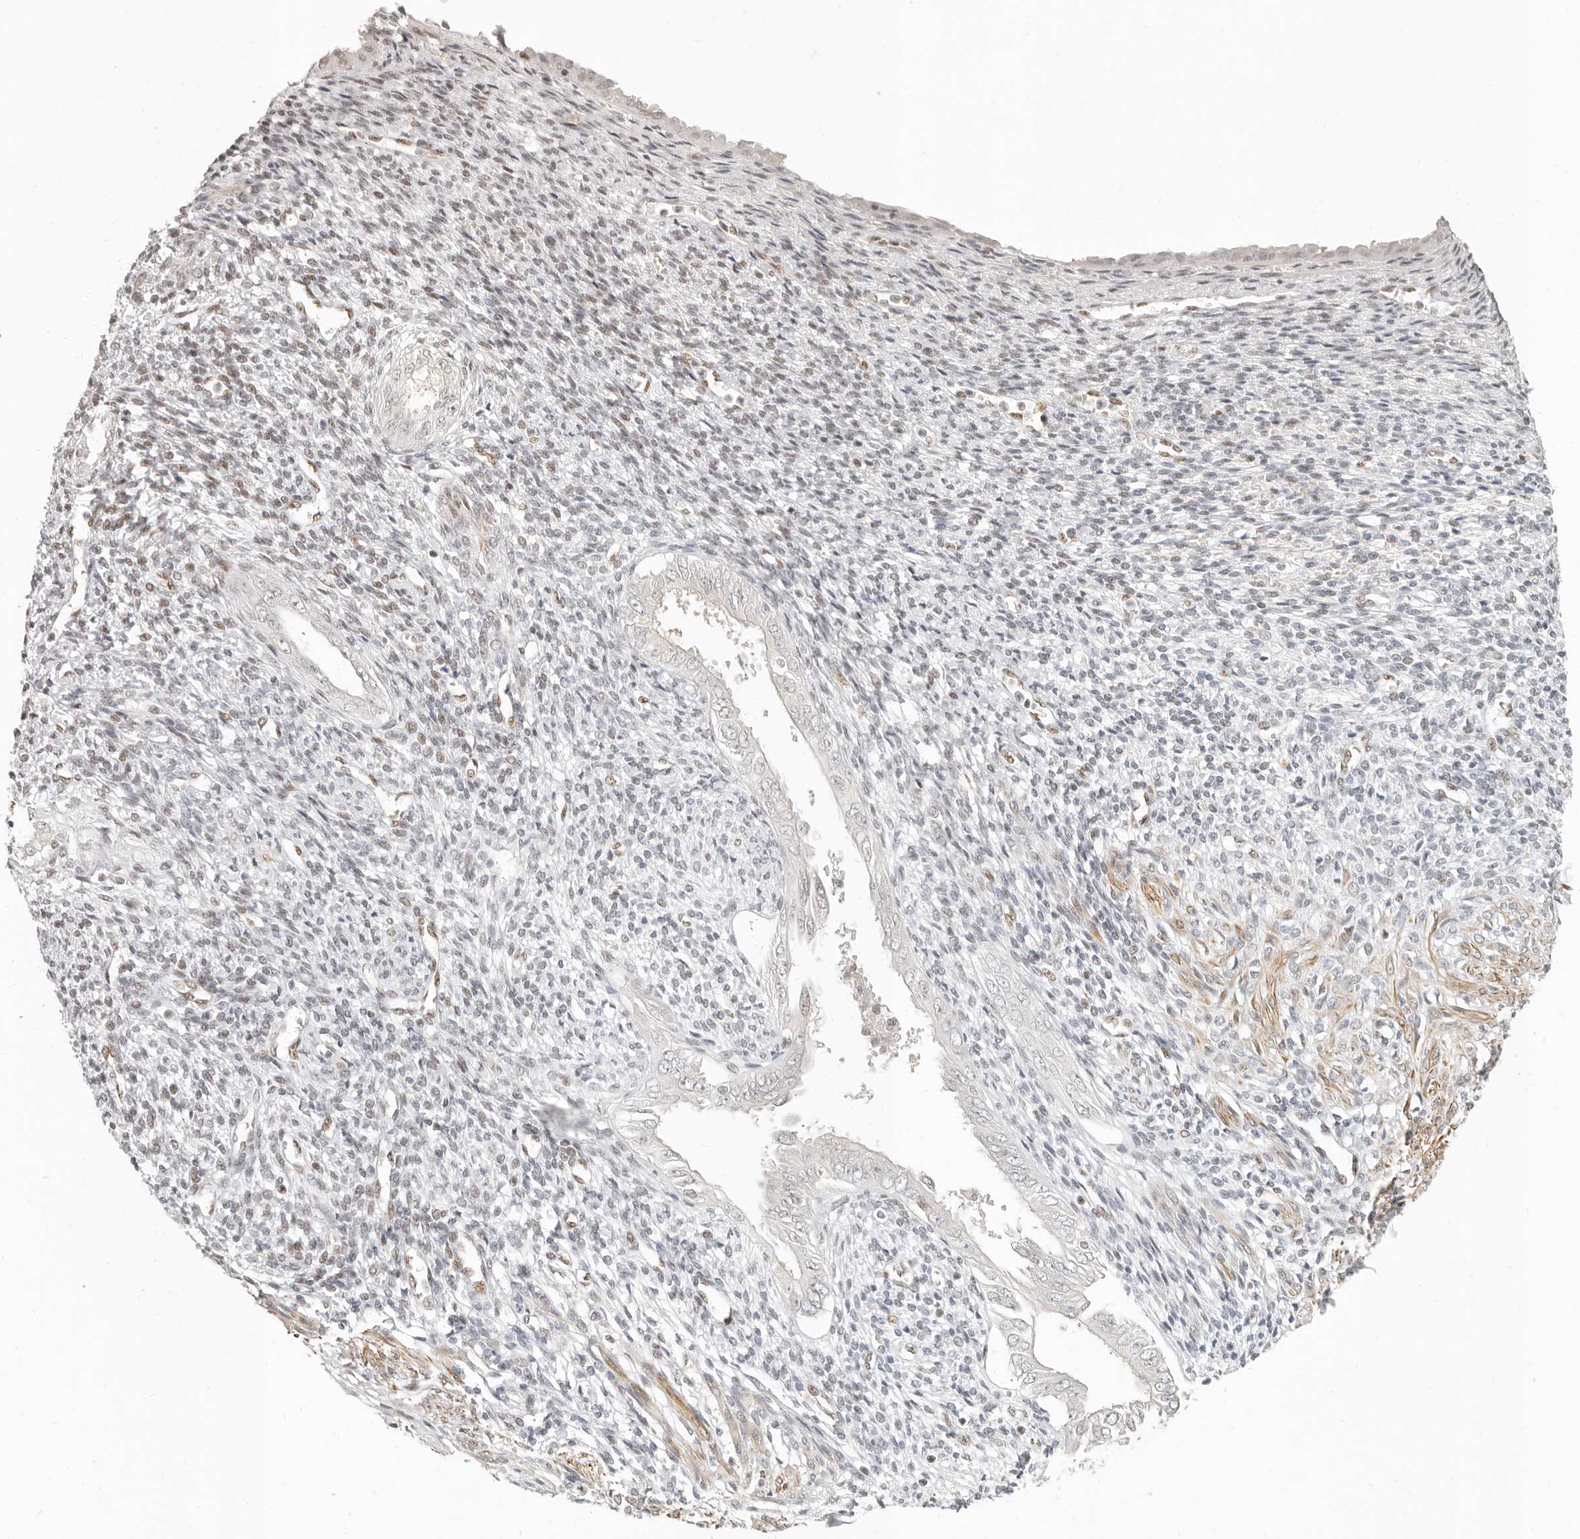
{"staining": {"intensity": "moderate", "quantity": "25%-75%", "location": "nuclear"}, "tissue": "endometrium", "cell_type": "Cells in endometrial stroma", "image_type": "normal", "snomed": [{"axis": "morphology", "description": "Normal tissue, NOS"}, {"axis": "topography", "description": "Endometrium"}], "caption": "Immunohistochemical staining of benign endometrium exhibits medium levels of moderate nuclear positivity in approximately 25%-75% of cells in endometrial stroma. (DAB (3,3'-diaminobenzidine) IHC with brightfield microscopy, high magnification).", "gene": "GABPA", "patient": {"sex": "female", "age": 66}}